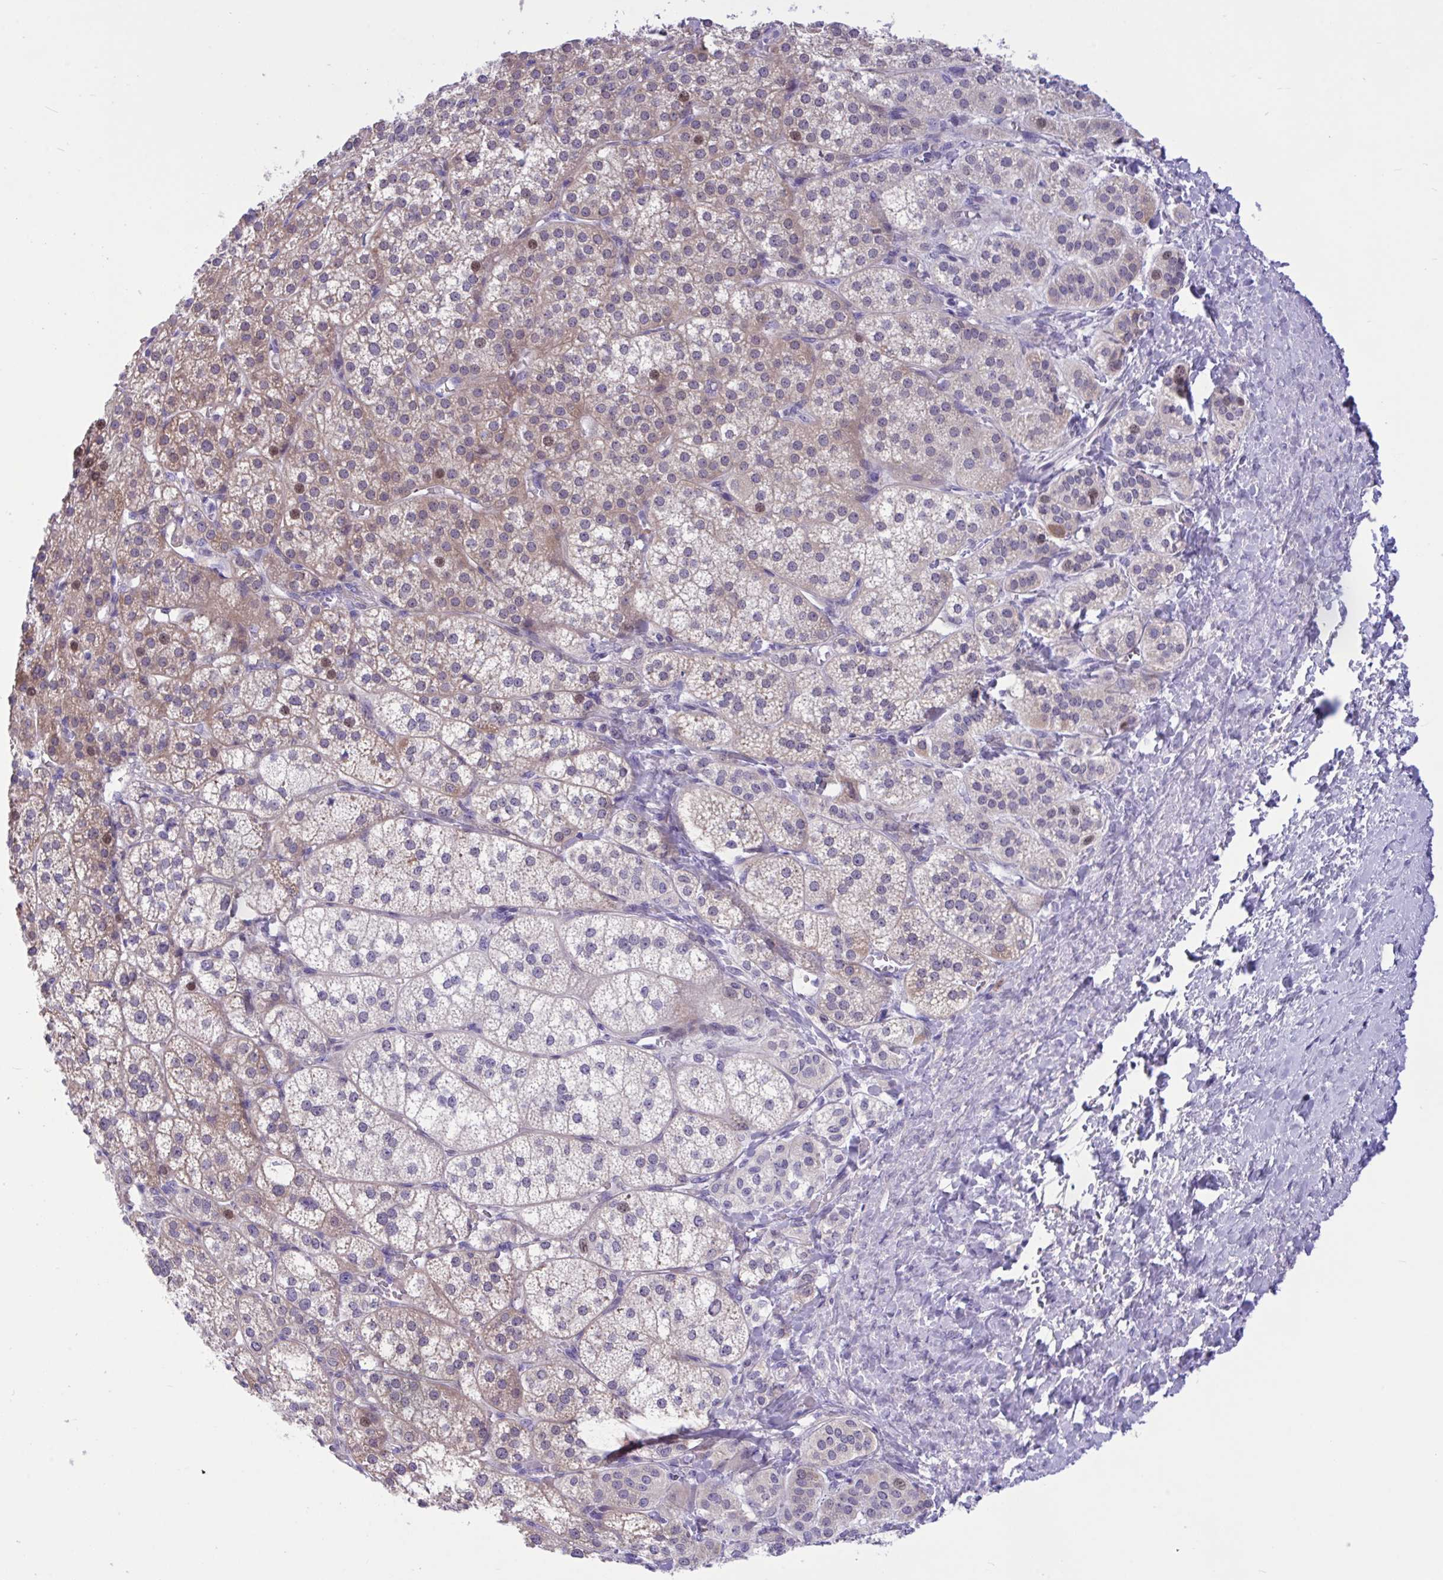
{"staining": {"intensity": "moderate", "quantity": "25%-75%", "location": "cytoplasmic/membranous,nuclear"}, "tissue": "adrenal gland", "cell_type": "Glandular cells", "image_type": "normal", "snomed": [{"axis": "morphology", "description": "Normal tissue, NOS"}, {"axis": "topography", "description": "Adrenal gland"}], "caption": "Adrenal gland was stained to show a protein in brown. There is medium levels of moderate cytoplasmic/membranous,nuclear staining in about 25%-75% of glandular cells.", "gene": "WDR97", "patient": {"sex": "female", "age": 60}}